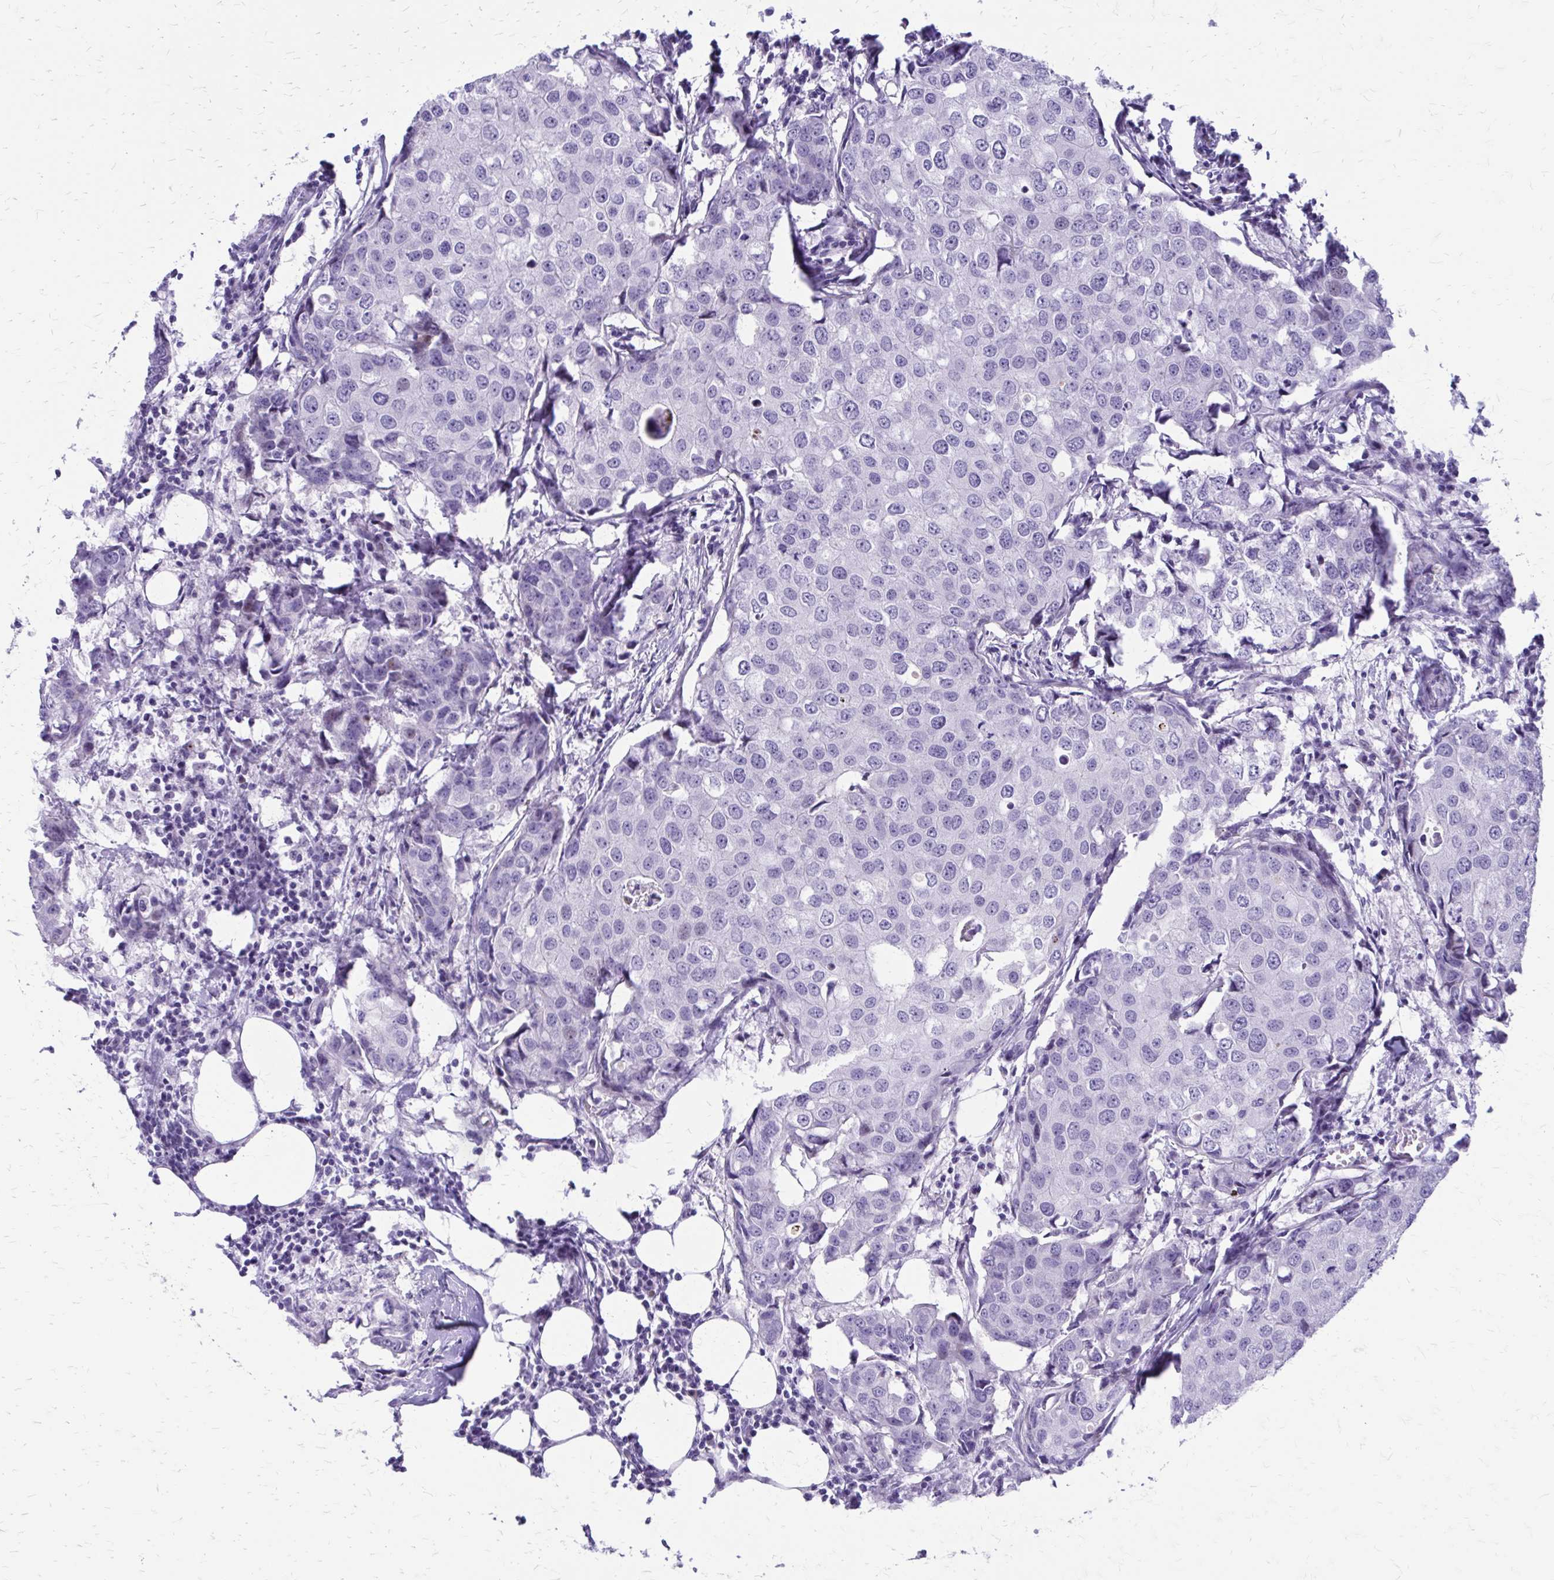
{"staining": {"intensity": "negative", "quantity": "none", "location": "none"}, "tissue": "breast cancer", "cell_type": "Tumor cells", "image_type": "cancer", "snomed": [{"axis": "morphology", "description": "Duct carcinoma"}, {"axis": "topography", "description": "Breast"}], "caption": "DAB immunohistochemical staining of invasive ductal carcinoma (breast) exhibits no significant expression in tumor cells.", "gene": "LCN15", "patient": {"sex": "female", "age": 27}}